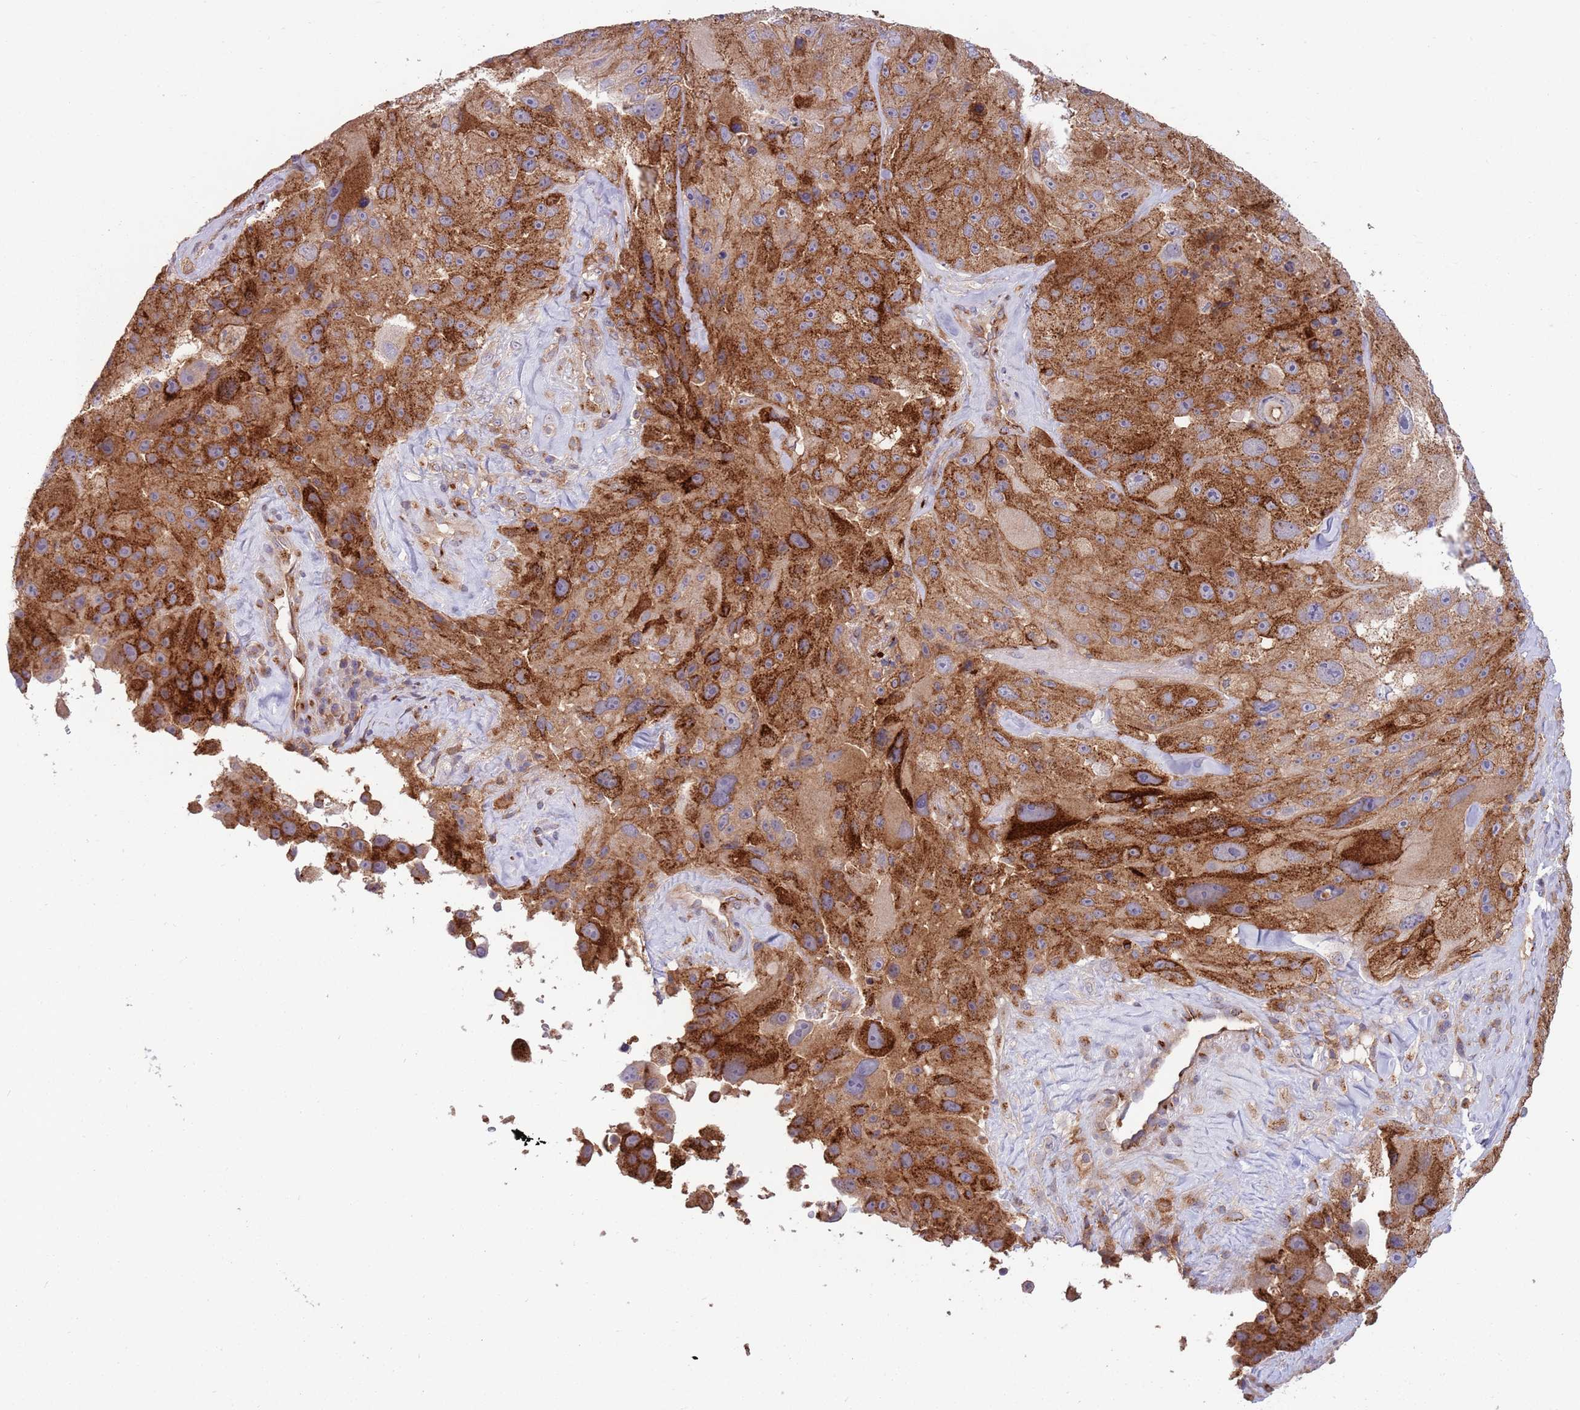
{"staining": {"intensity": "strong", "quantity": ">75%", "location": "cytoplasmic/membranous"}, "tissue": "melanoma", "cell_type": "Tumor cells", "image_type": "cancer", "snomed": [{"axis": "morphology", "description": "Malignant melanoma, Metastatic site"}, {"axis": "topography", "description": "Lymph node"}], "caption": "Malignant melanoma (metastatic site) stained for a protein (brown) reveals strong cytoplasmic/membranous positive expression in about >75% of tumor cells.", "gene": "BTBD7", "patient": {"sex": "male", "age": 62}}